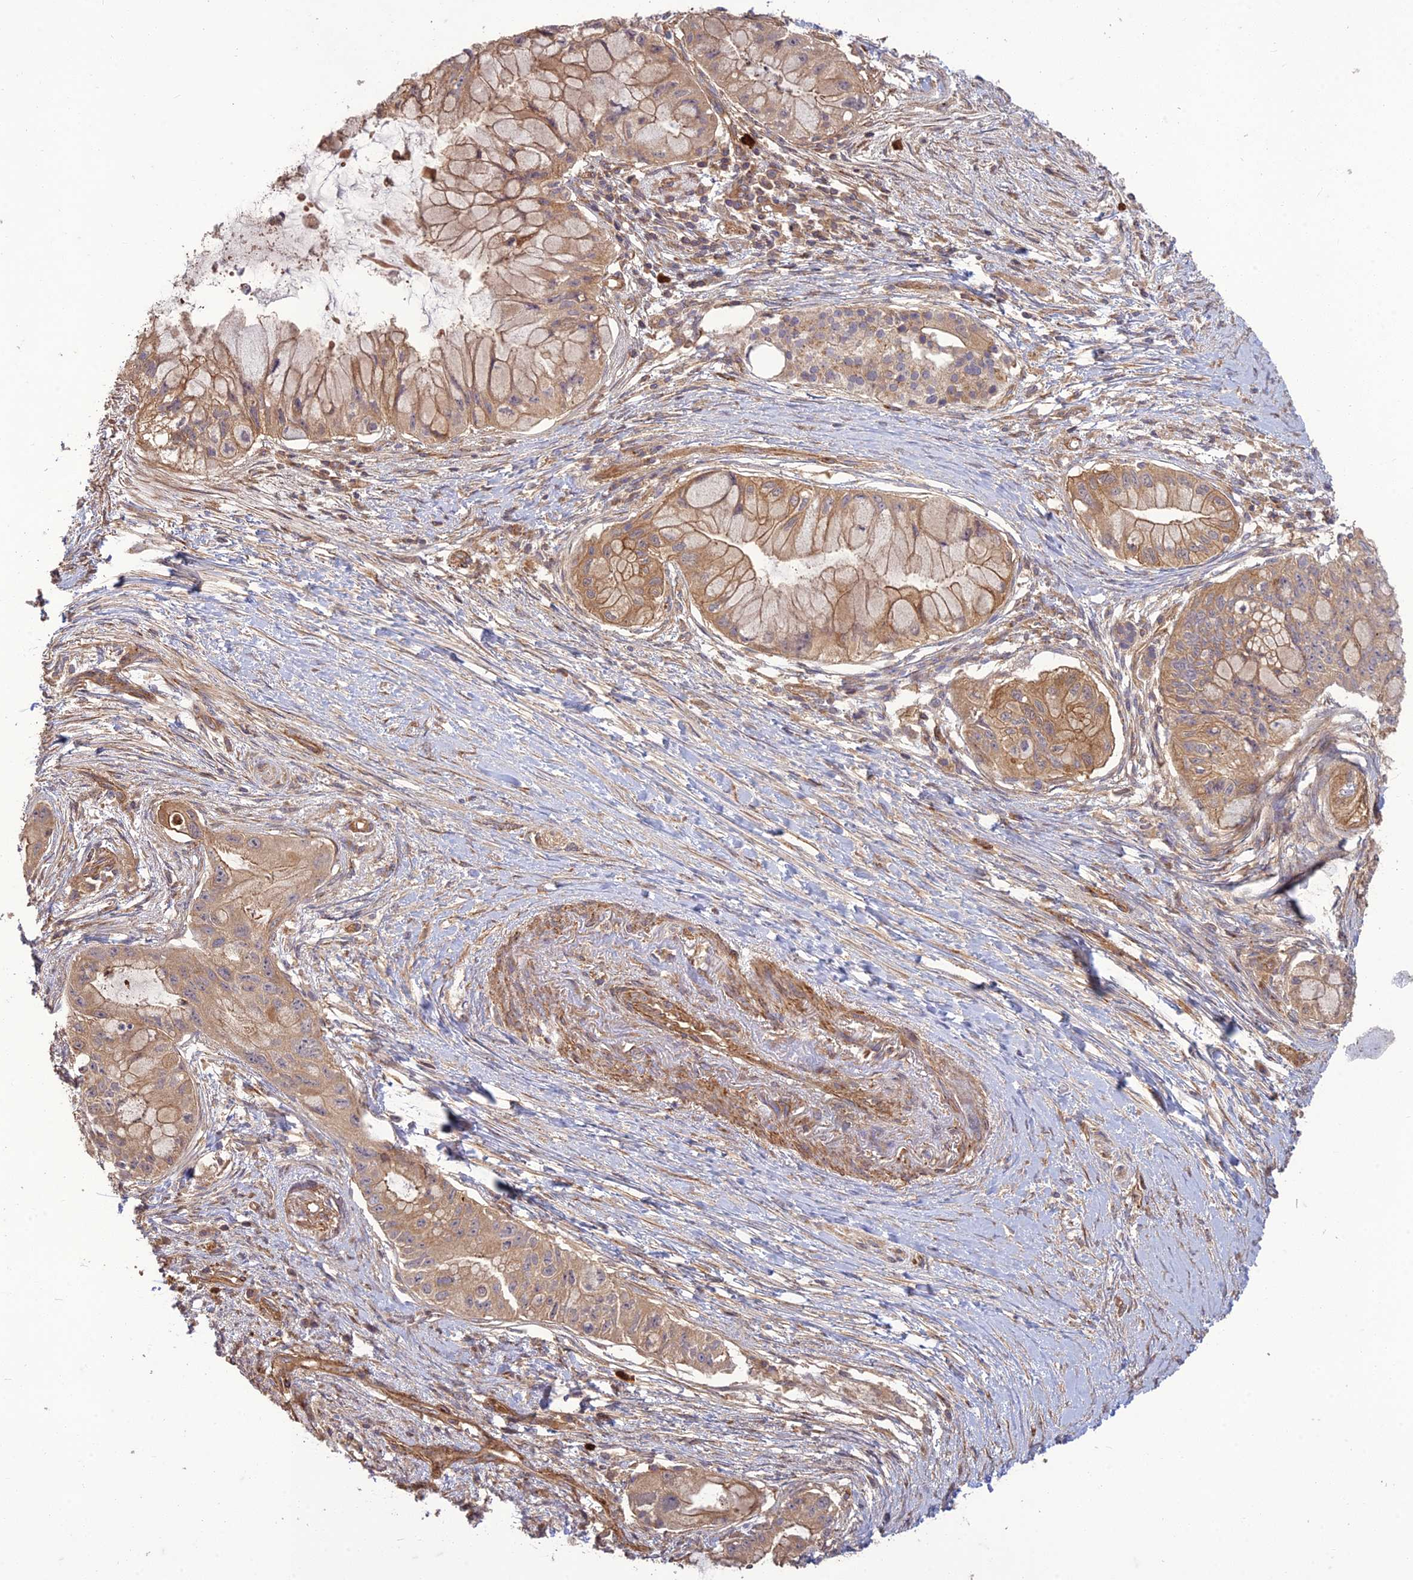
{"staining": {"intensity": "weak", "quantity": ">75%", "location": "cytoplasmic/membranous"}, "tissue": "pancreatic cancer", "cell_type": "Tumor cells", "image_type": "cancer", "snomed": [{"axis": "morphology", "description": "Adenocarcinoma, NOS"}, {"axis": "topography", "description": "Pancreas"}], "caption": "High-power microscopy captured an IHC image of adenocarcinoma (pancreatic), revealing weak cytoplasmic/membranous expression in about >75% of tumor cells. The protein of interest is shown in brown color, while the nuclei are stained blue.", "gene": "TMEM131L", "patient": {"sex": "male", "age": 48}}